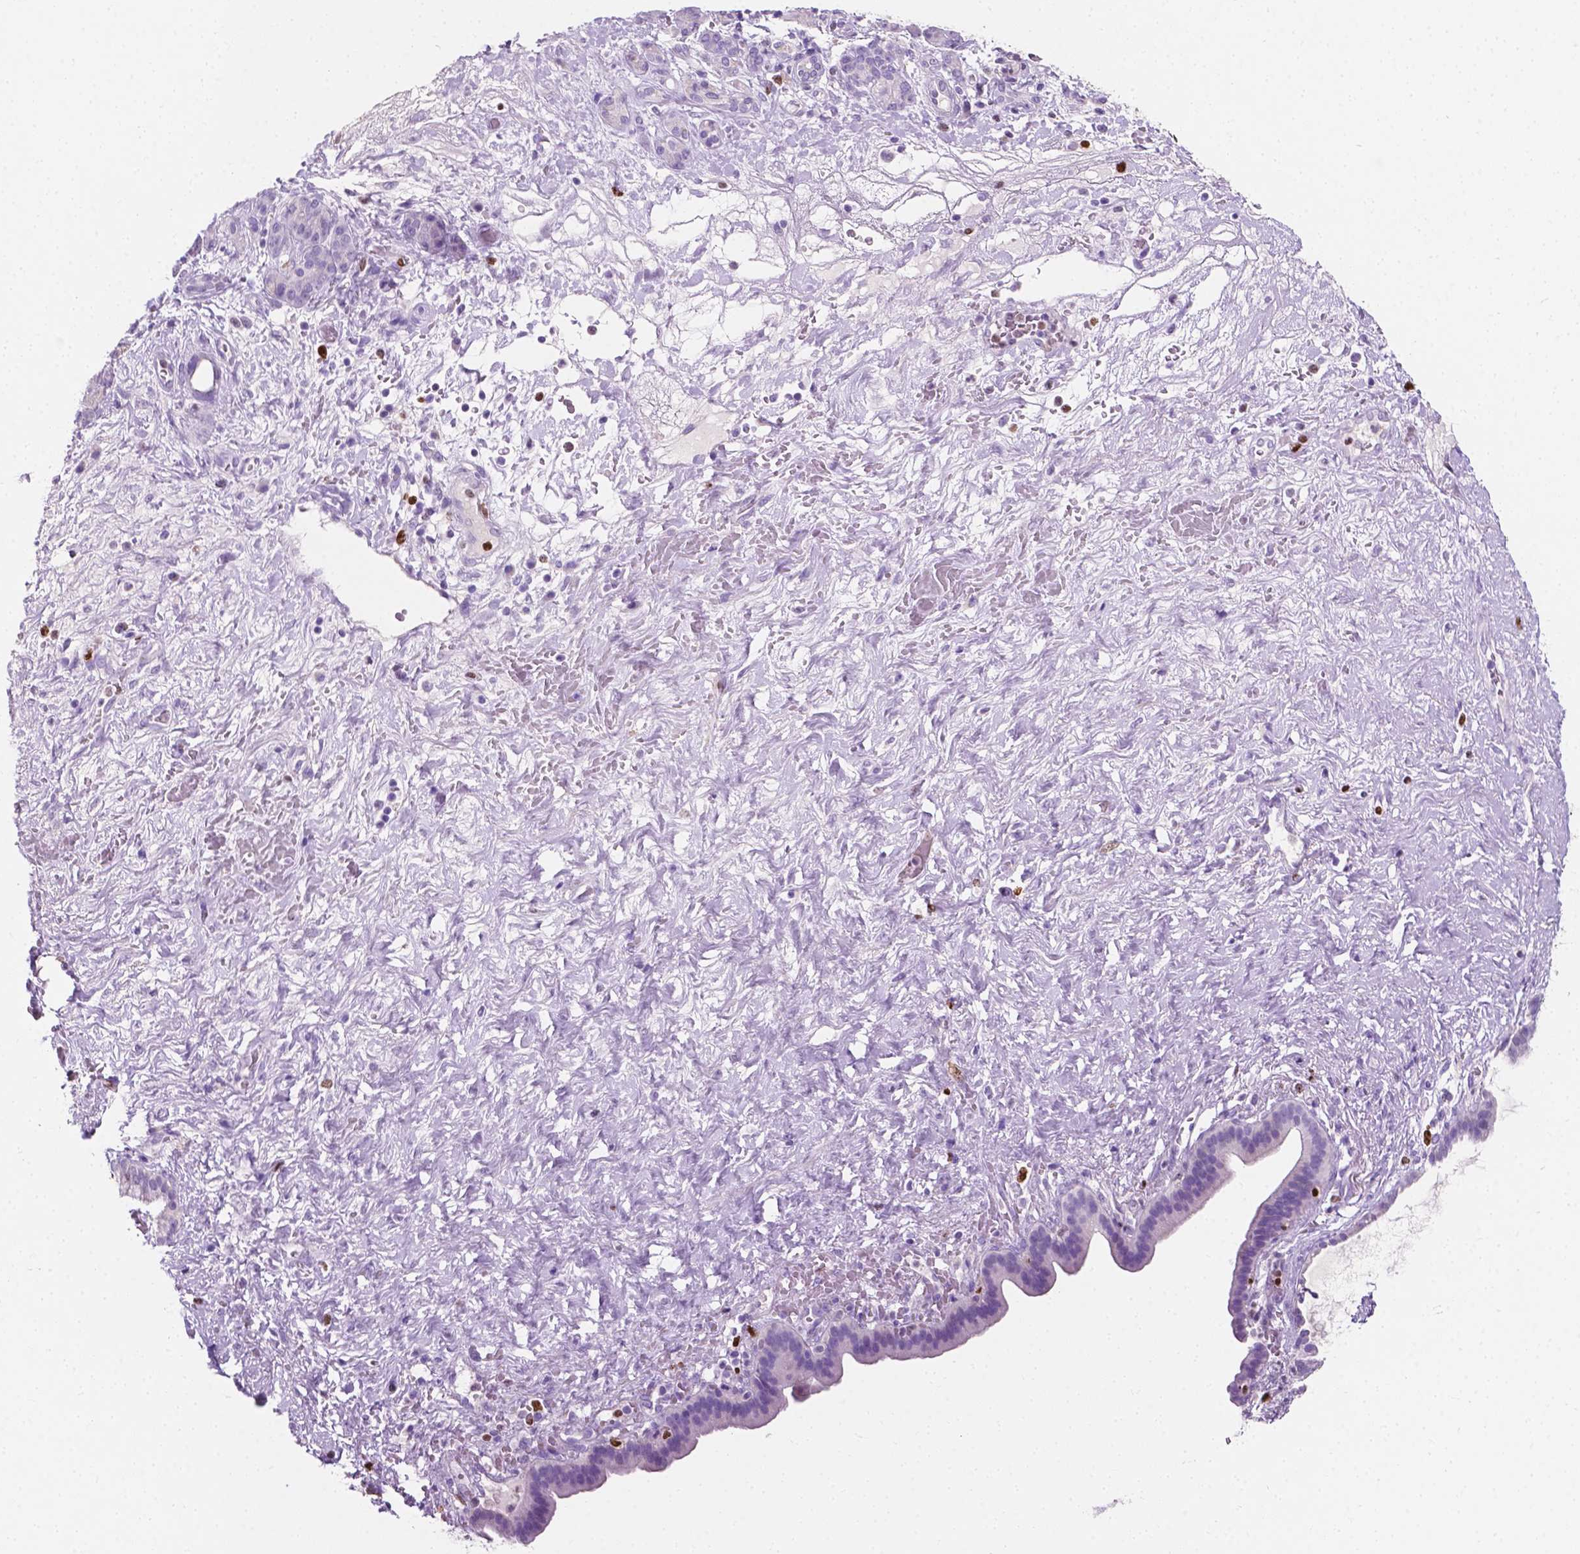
{"staining": {"intensity": "strong", "quantity": "<25%", "location": "nuclear"}, "tissue": "pancreatic cancer", "cell_type": "Tumor cells", "image_type": "cancer", "snomed": [{"axis": "morphology", "description": "Adenocarcinoma, NOS"}, {"axis": "topography", "description": "Pancreas"}], "caption": "IHC (DAB) staining of human adenocarcinoma (pancreatic) displays strong nuclear protein expression in about <25% of tumor cells.", "gene": "SIAH2", "patient": {"sex": "male", "age": 44}}